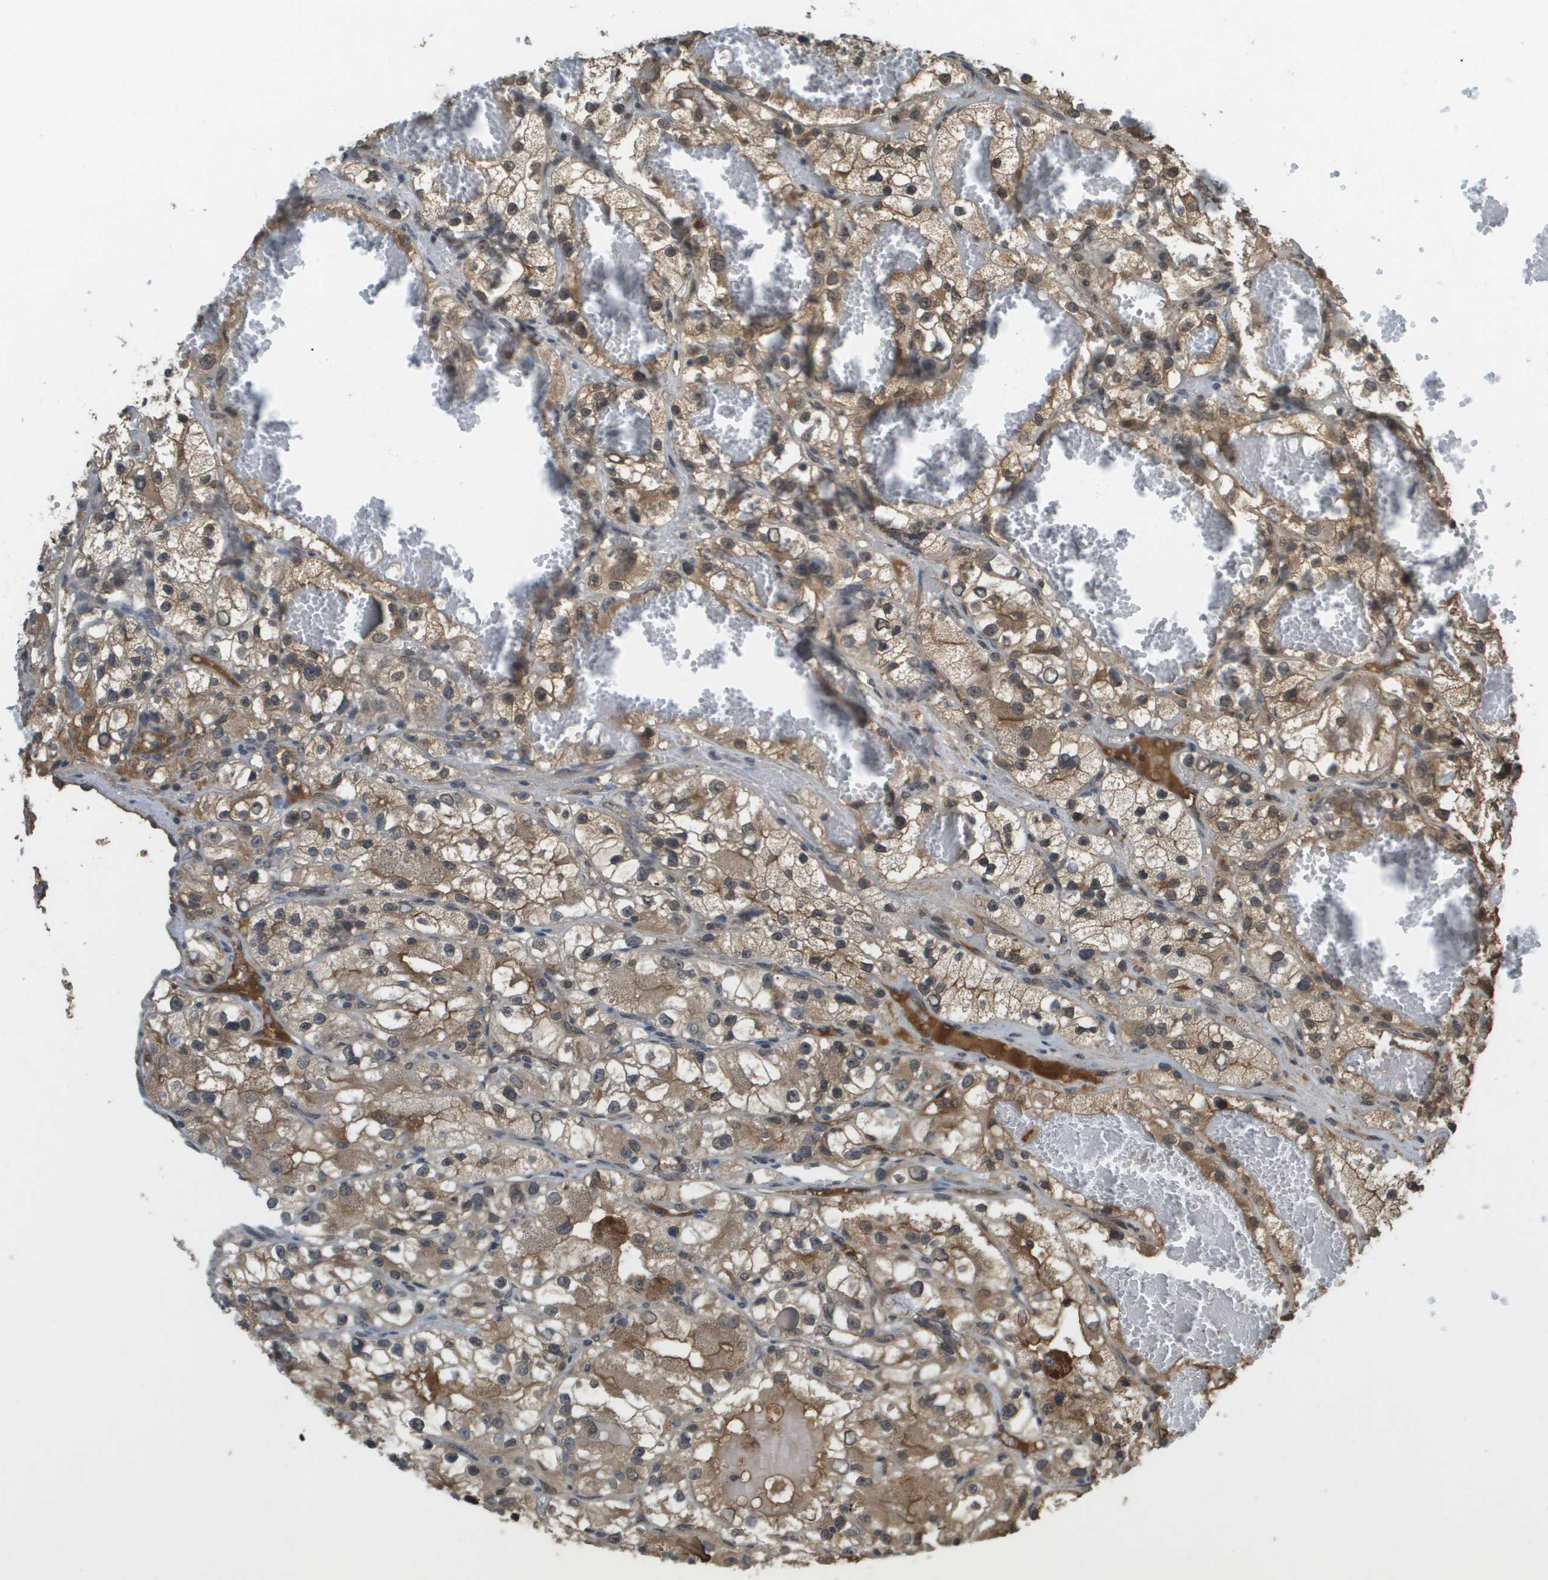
{"staining": {"intensity": "moderate", "quantity": ">75%", "location": "cytoplasmic/membranous"}, "tissue": "renal cancer", "cell_type": "Tumor cells", "image_type": "cancer", "snomed": [{"axis": "morphology", "description": "Adenocarcinoma, NOS"}, {"axis": "topography", "description": "Kidney"}], "caption": "A high-resolution photomicrograph shows immunohistochemistry staining of renal cancer, which displays moderate cytoplasmic/membranous staining in about >75% of tumor cells. (DAB IHC, brown staining for protein, blue staining for nuclei).", "gene": "NDRG2", "patient": {"sex": "female", "age": 57}}